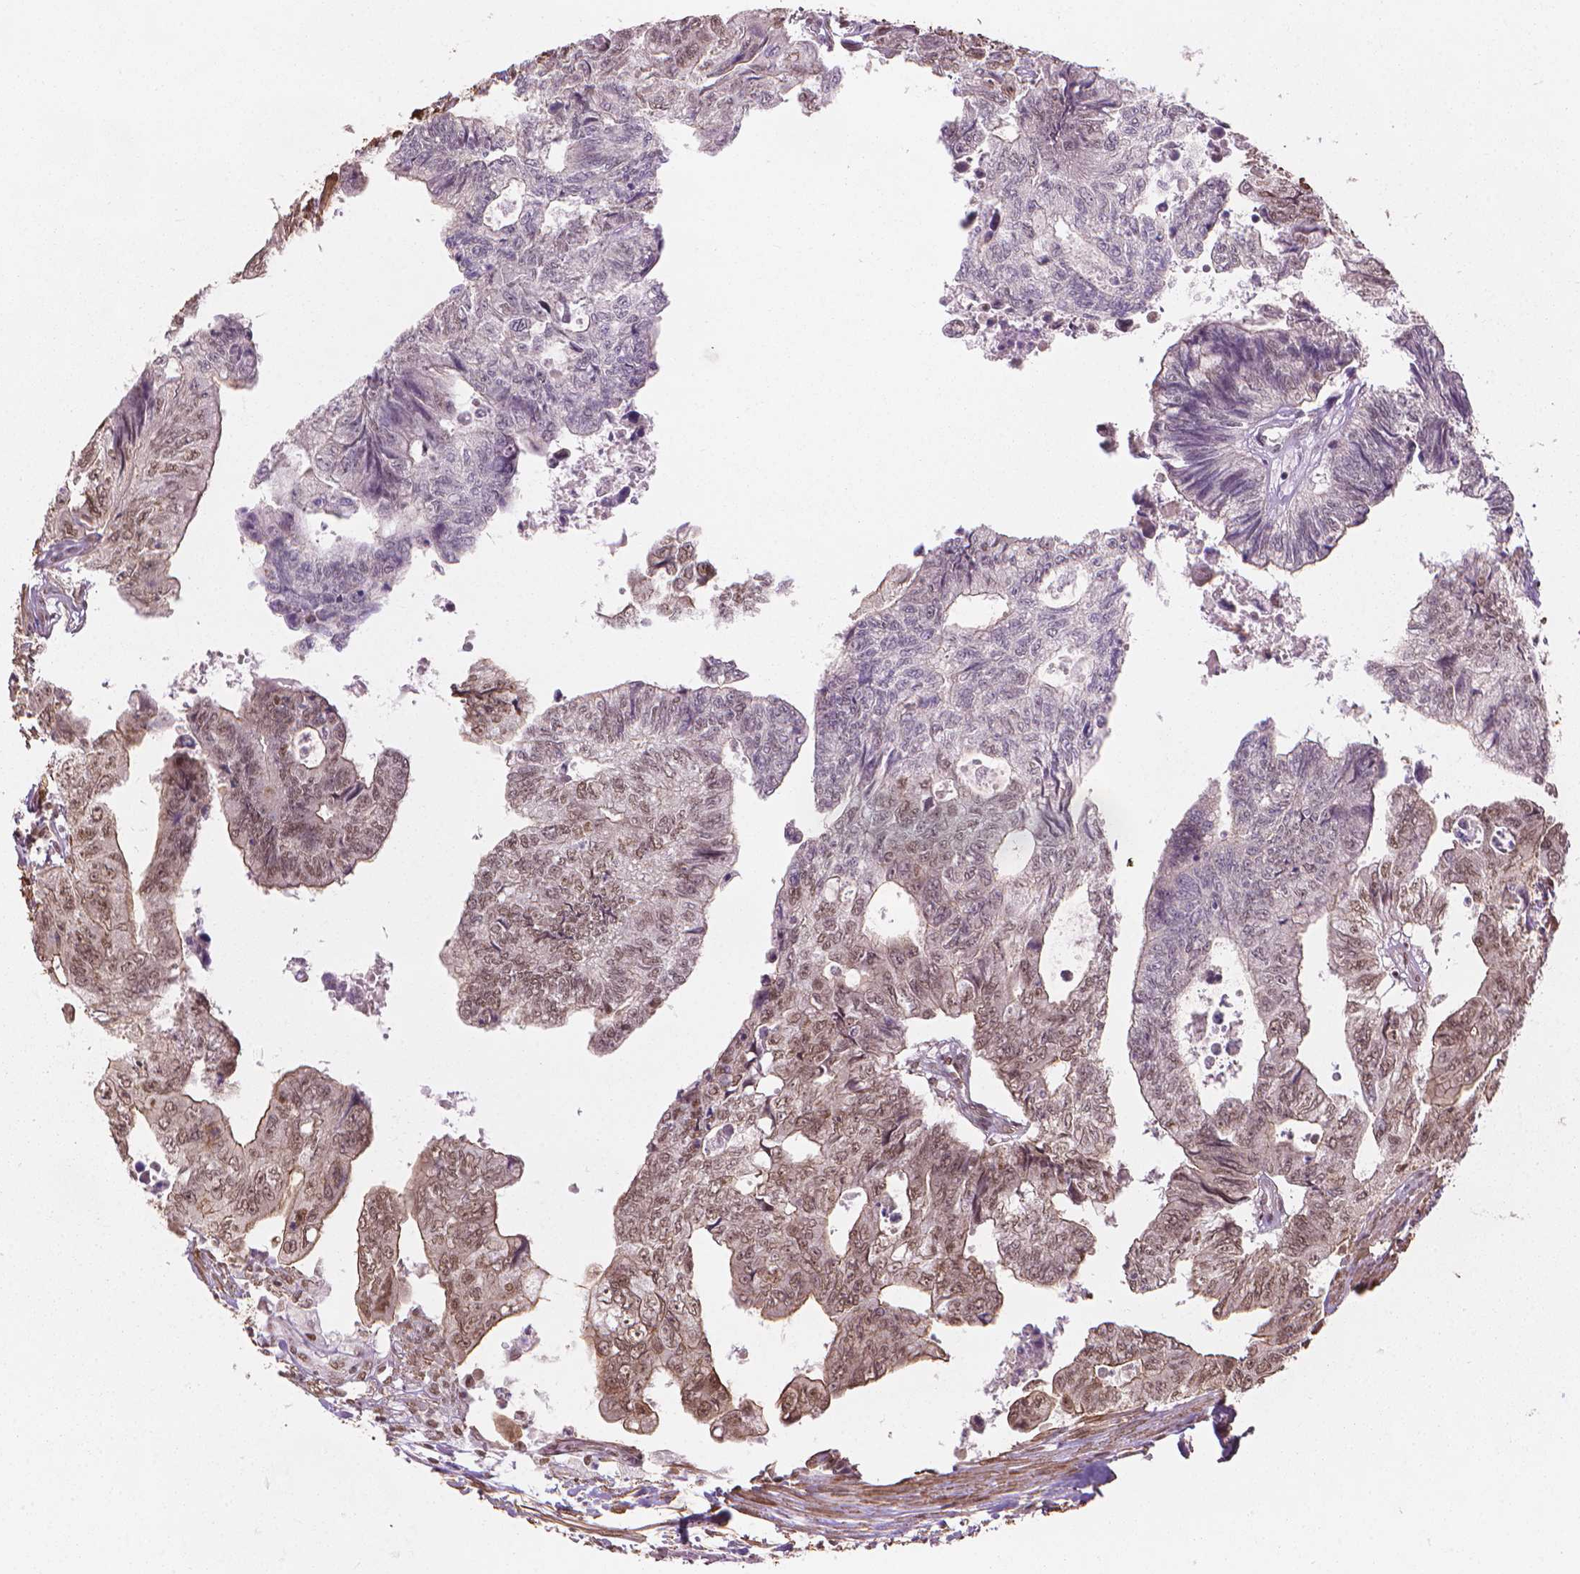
{"staining": {"intensity": "moderate", "quantity": "25%-75%", "location": "cytoplasmic/membranous,nuclear"}, "tissue": "colorectal cancer", "cell_type": "Tumor cells", "image_type": "cancer", "snomed": [{"axis": "morphology", "description": "Adenocarcinoma, NOS"}, {"axis": "topography", "description": "Colon"}], "caption": "Moderate cytoplasmic/membranous and nuclear positivity for a protein is identified in approximately 25%-75% of tumor cells of colorectal cancer using IHC.", "gene": "HOXD4", "patient": {"sex": "male", "age": 57}}